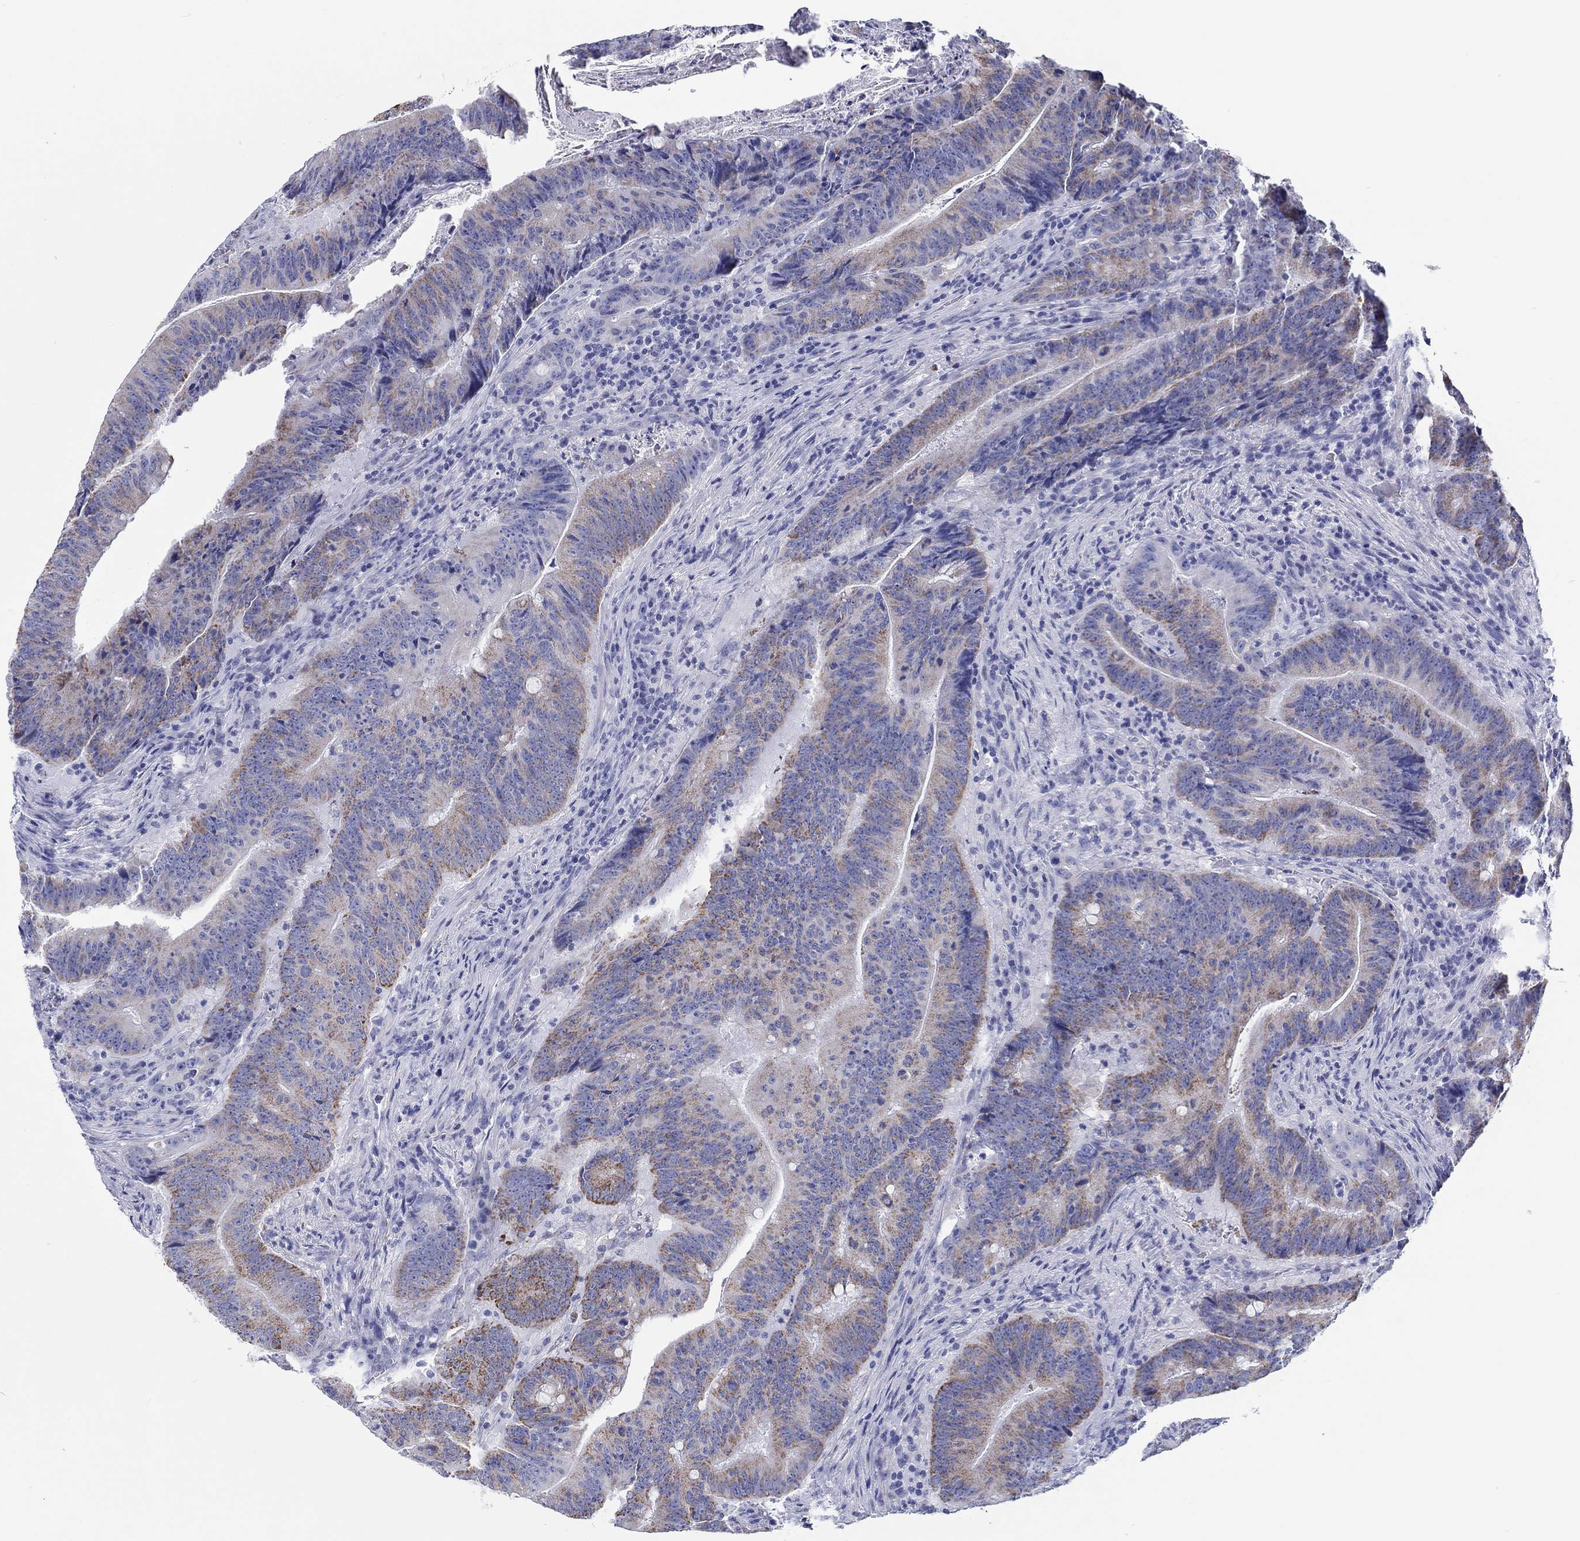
{"staining": {"intensity": "strong", "quantity": "<25%", "location": "cytoplasmic/membranous"}, "tissue": "colorectal cancer", "cell_type": "Tumor cells", "image_type": "cancer", "snomed": [{"axis": "morphology", "description": "Adenocarcinoma, NOS"}, {"axis": "topography", "description": "Colon"}], "caption": "Colorectal adenocarcinoma stained with a brown dye displays strong cytoplasmic/membranous positive staining in approximately <25% of tumor cells.", "gene": "H1-1", "patient": {"sex": "female", "age": 87}}